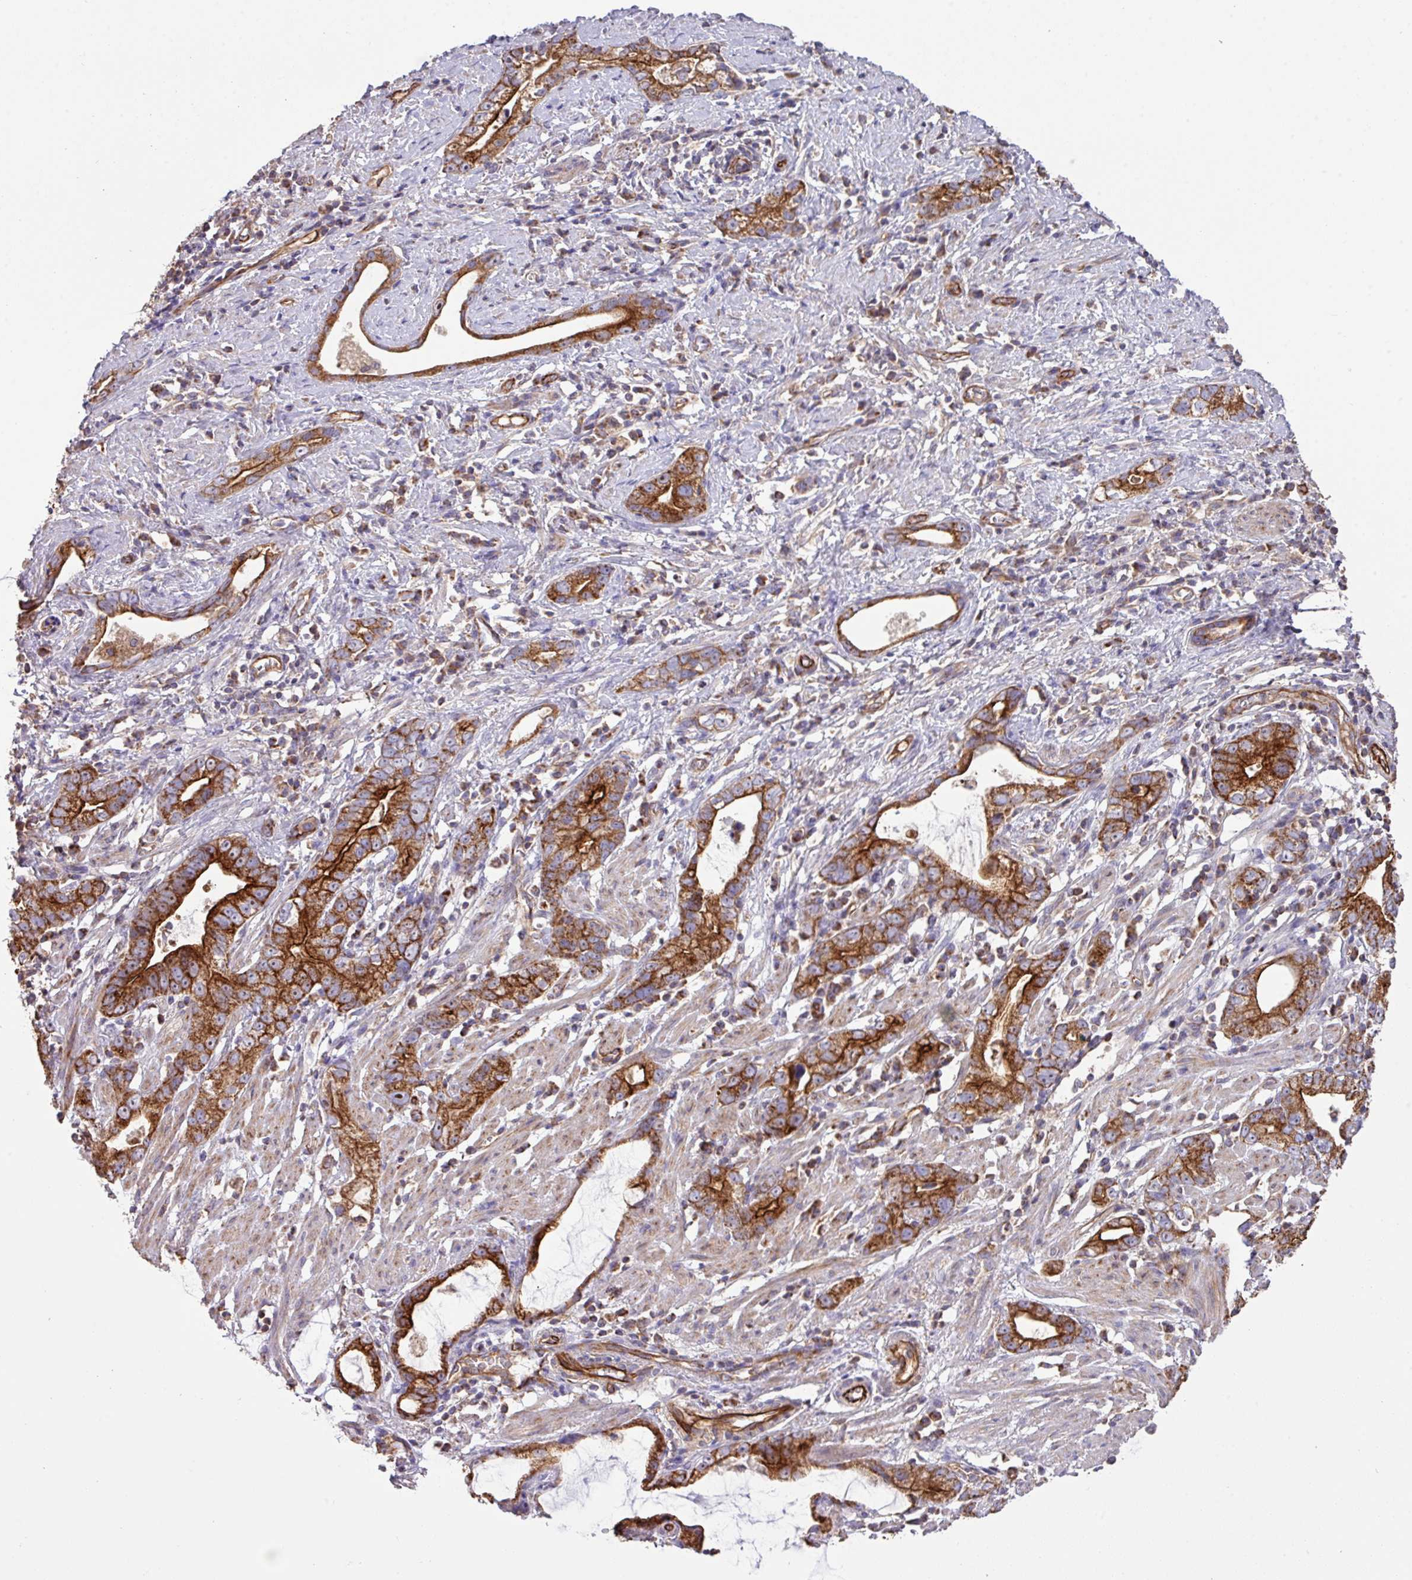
{"staining": {"intensity": "strong", "quantity": ">75%", "location": "cytoplasmic/membranous"}, "tissue": "stomach cancer", "cell_type": "Tumor cells", "image_type": "cancer", "snomed": [{"axis": "morphology", "description": "Adenocarcinoma, NOS"}, {"axis": "topography", "description": "Stomach"}], "caption": "This image shows adenocarcinoma (stomach) stained with IHC to label a protein in brown. The cytoplasmic/membranous of tumor cells show strong positivity for the protein. Nuclei are counter-stained blue.", "gene": "LRRC53", "patient": {"sex": "male", "age": 55}}